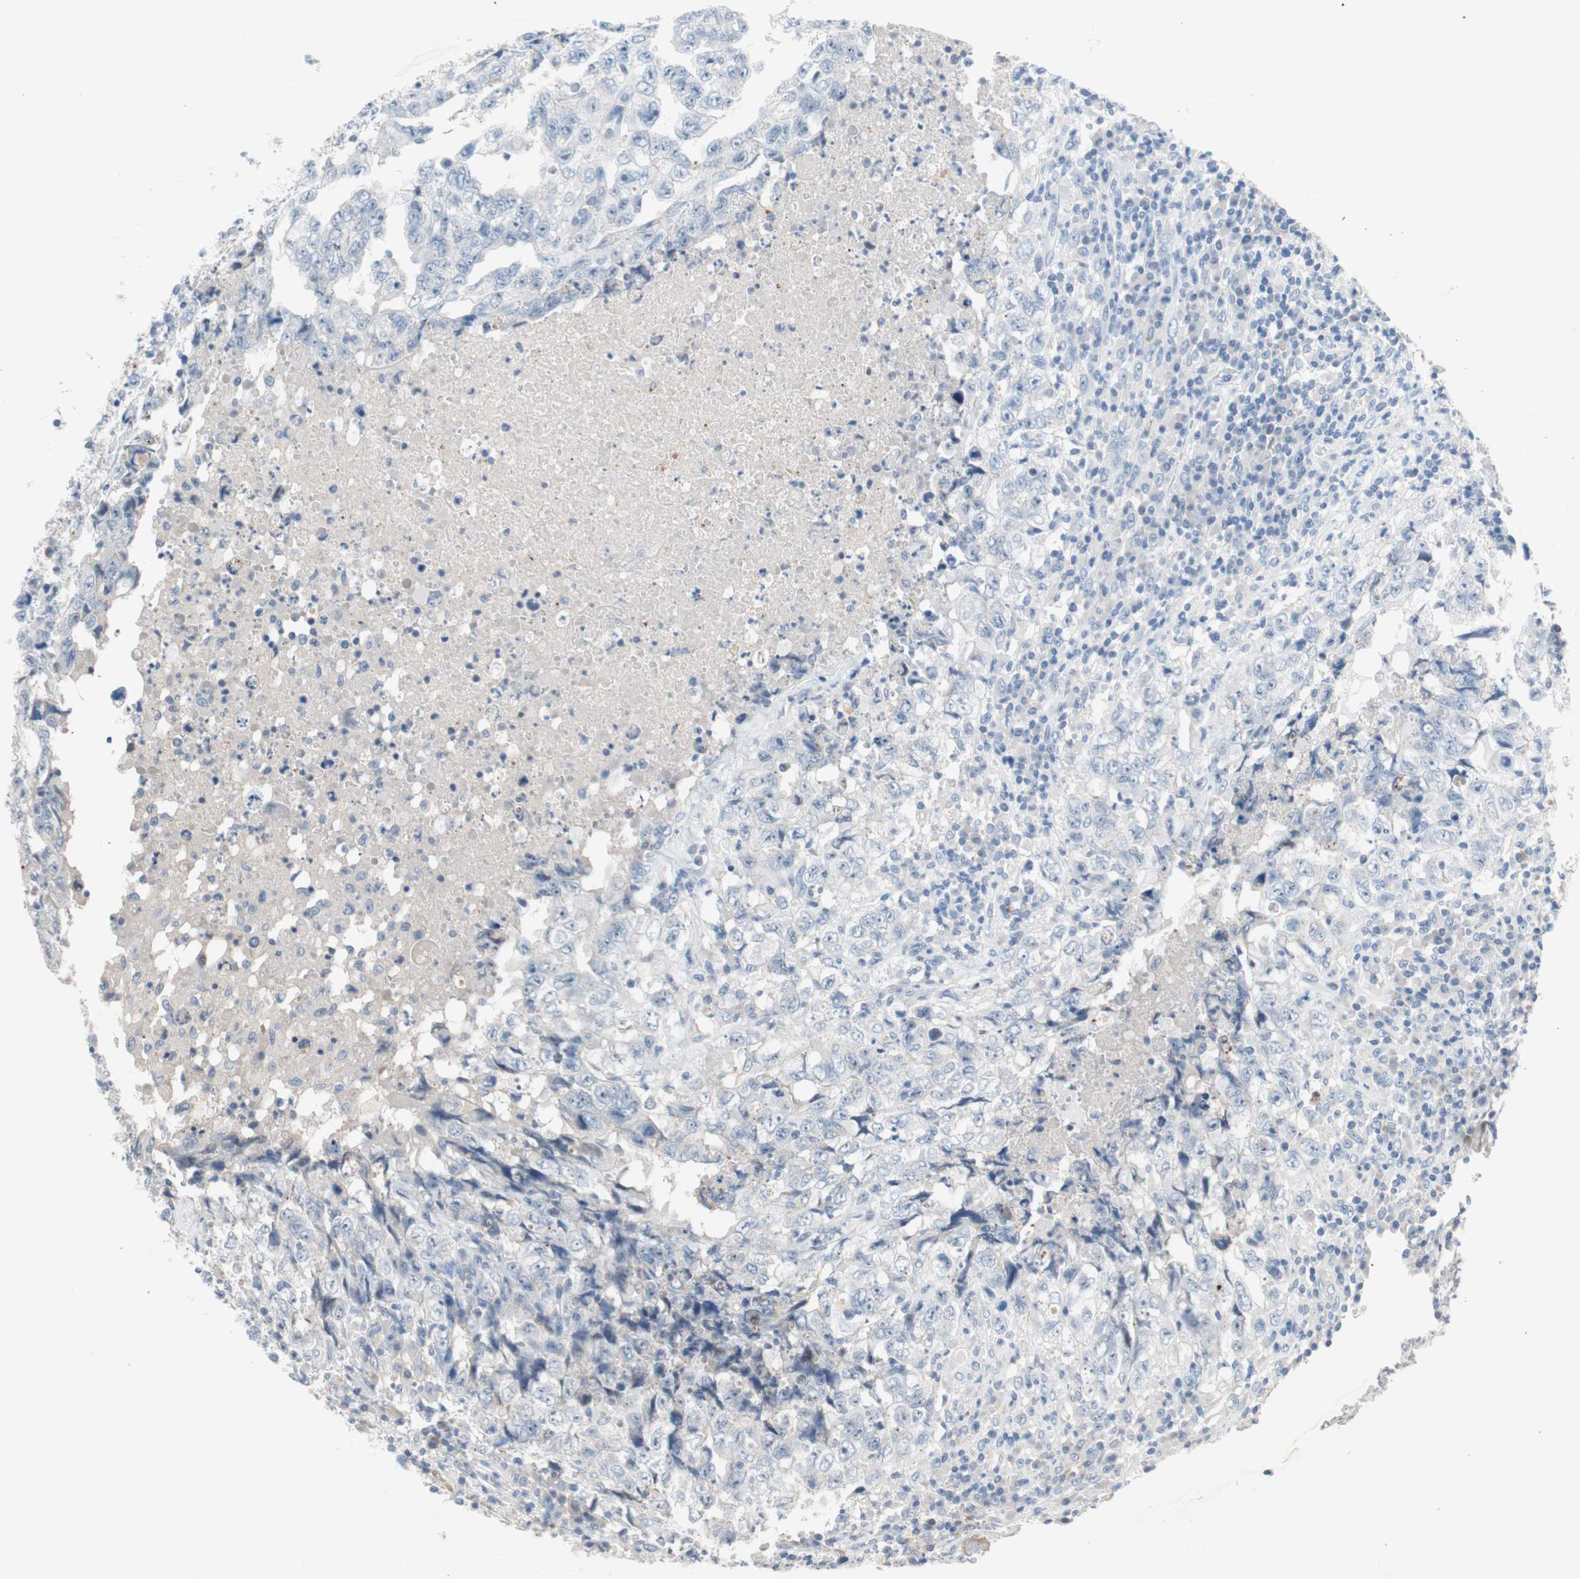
{"staining": {"intensity": "negative", "quantity": "none", "location": "none"}, "tissue": "testis cancer", "cell_type": "Tumor cells", "image_type": "cancer", "snomed": [{"axis": "morphology", "description": "Necrosis, NOS"}, {"axis": "morphology", "description": "Carcinoma, Embryonal, NOS"}, {"axis": "topography", "description": "Testis"}], "caption": "The immunohistochemistry histopathology image has no significant staining in tumor cells of testis cancer (embryonal carcinoma) tissue.", "gene": "PDZK1", "patient": {"sex": "male", "age": 19}}